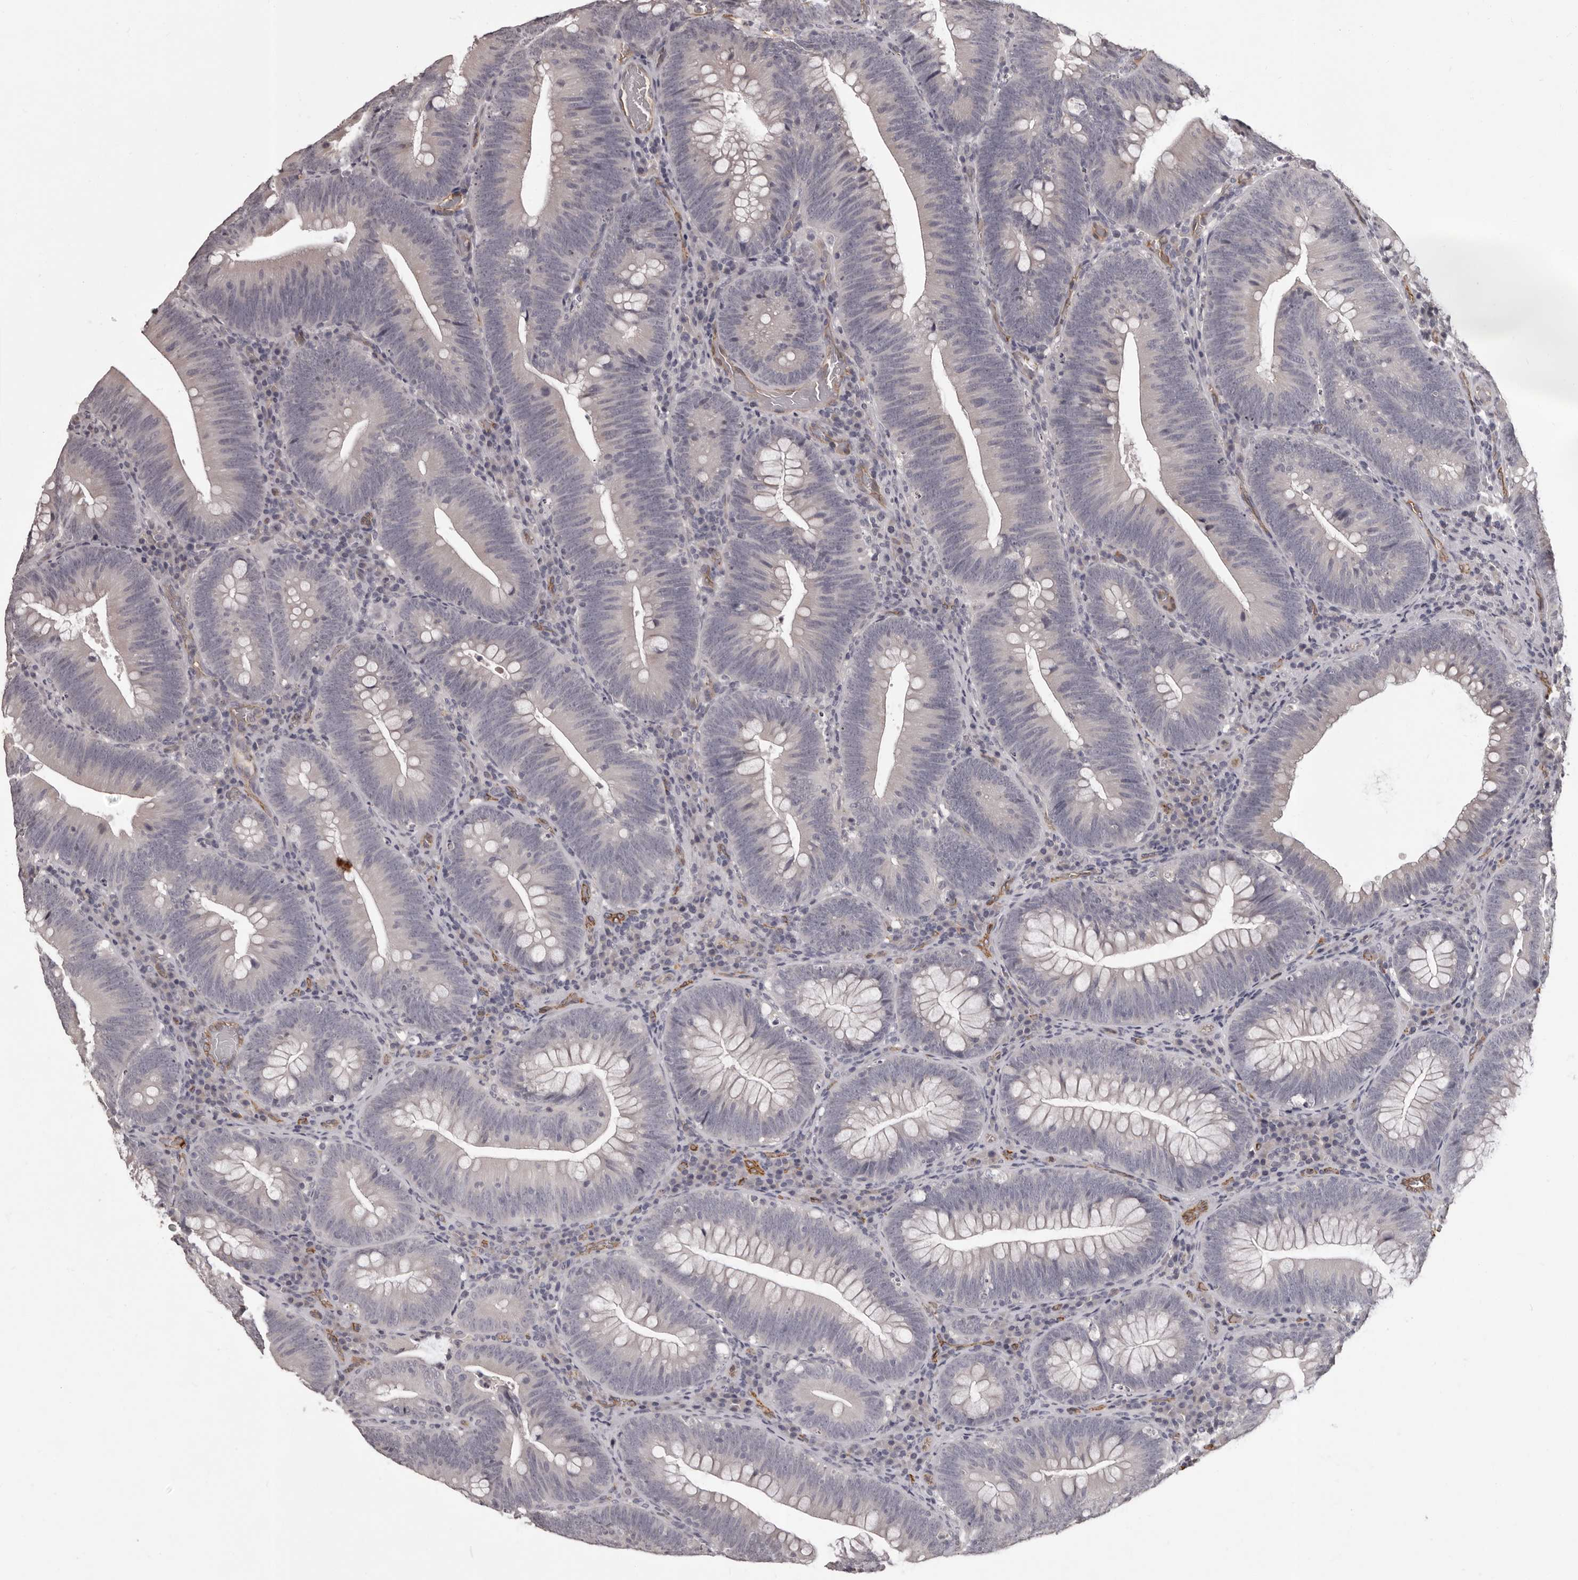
{"staining": {"intensity": "negative", "quantity": "none", "location": "none"}, "tissue": "colorectal cancer", "cell_type": "Tumor cells", "image_type": "cancer", "snomed": [{"axis": "morphology", "description": "Normal tissue, NOS"}, {"axis": "topography", "description": "Colon"}], "caption": "This is a image of immunohistochemistry staining of colorectal cancer, which shows no staining in tumor cells. The staining was performed using DAB (3,3'-diaminobenzidine) to visualize the protein expression in brown, while the nuclei were stained in blue with hematoxylin (Magnification: 20x).", "gene": "GPR78", "patient": {"sex": "female", "age": 82}}